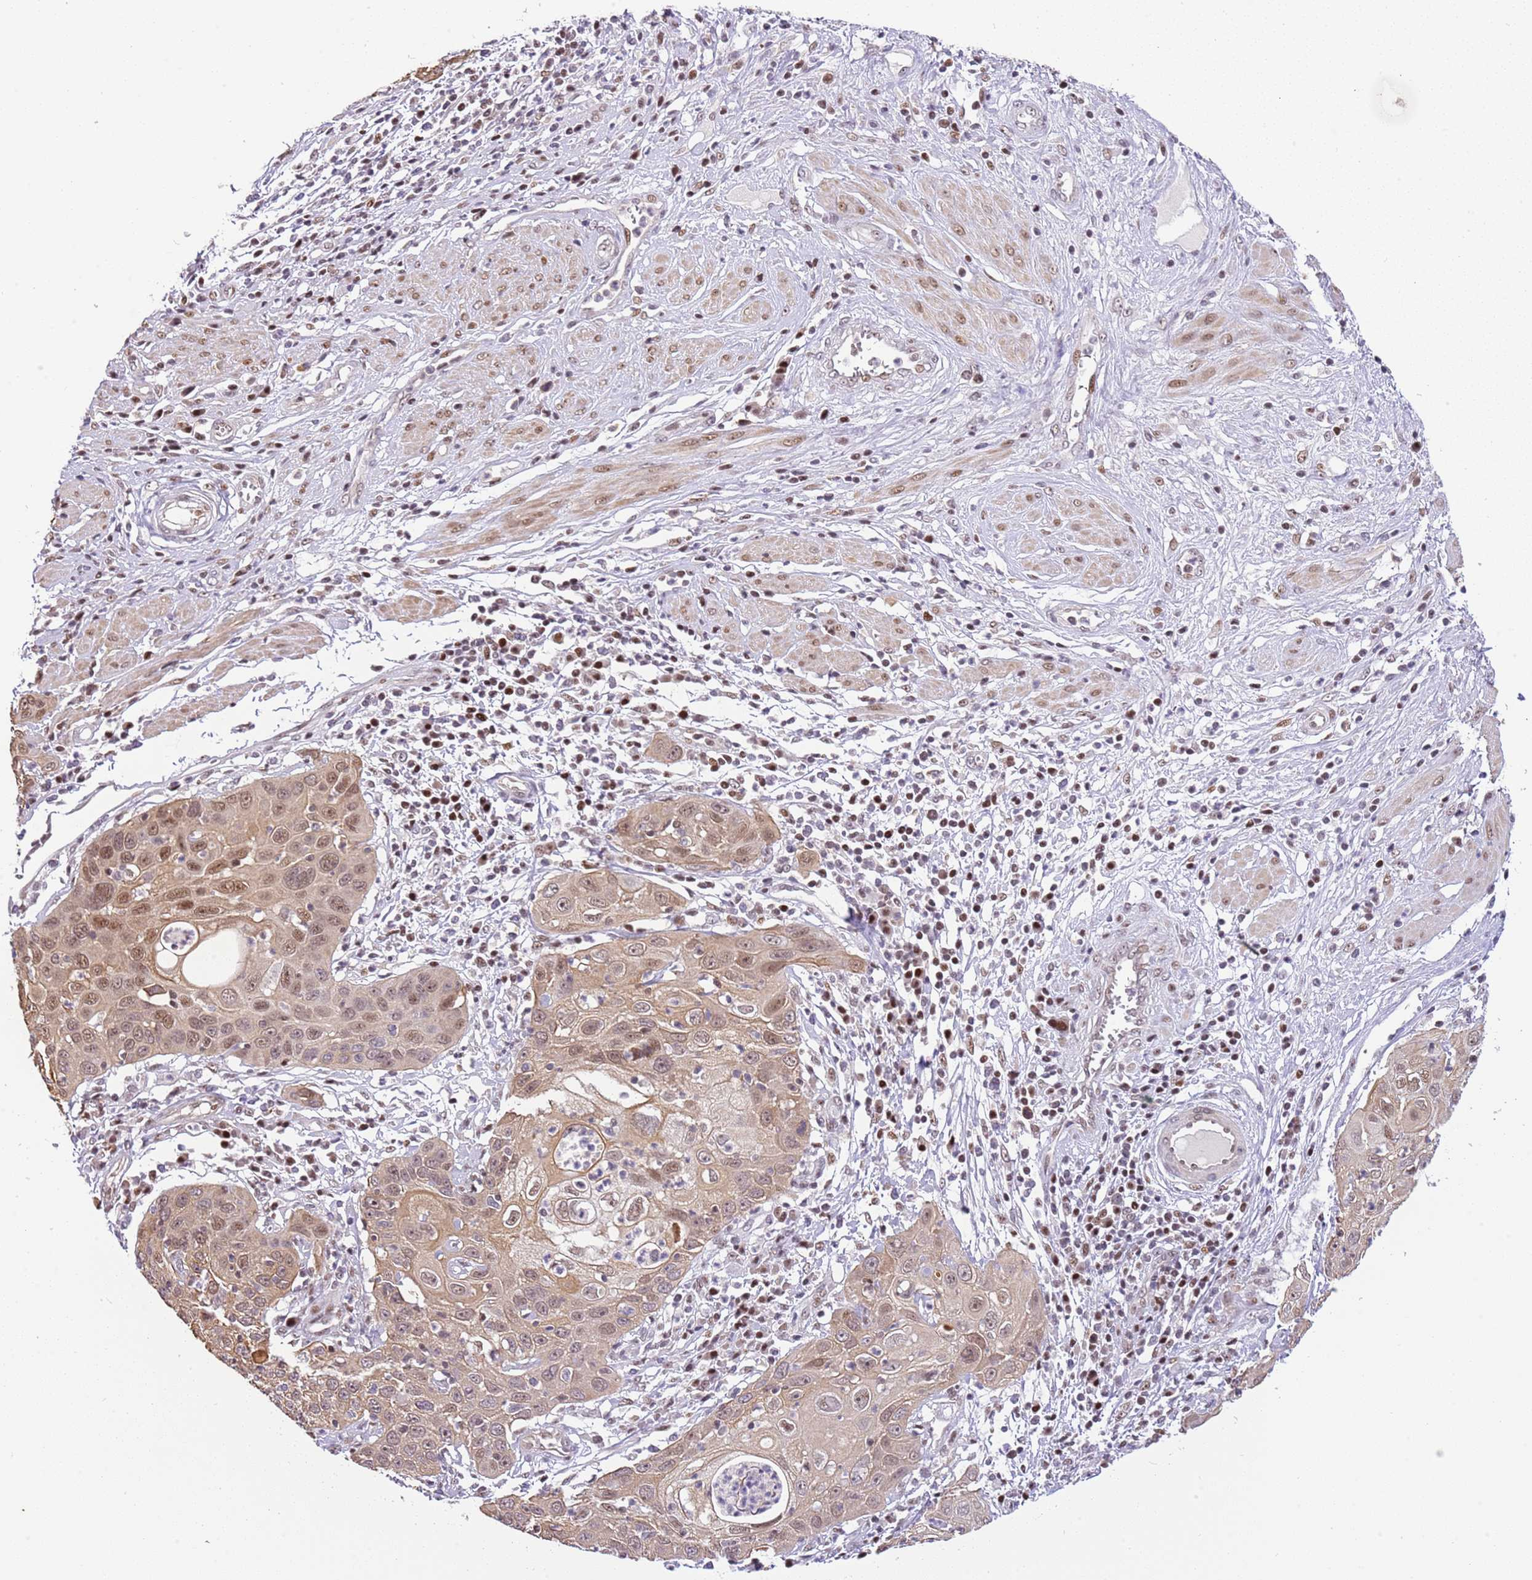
{"staining": {"intensity": "weak", "quantity": ">75%", "location": "cytoplasmic/membranous,nuclear"}, "tissue": "cervical cancer", "cell_type": "Tumor cells", "image_type": "cancer", "snomed": [{"axis": "morphology", "description": "Squamous cell carcinoma, NOS"}, {"axis": "topography", "description": "Cervix"}], "caption": "Immunohistochemical staining of cervical cancer (squamous cell carcinoma) reveals low levels of weak cytoplasmic/membranous and nuclear staining in about >75% of tumor cells.", "gene": "RFK", "patient": {"sex": "female", "age": 36}}